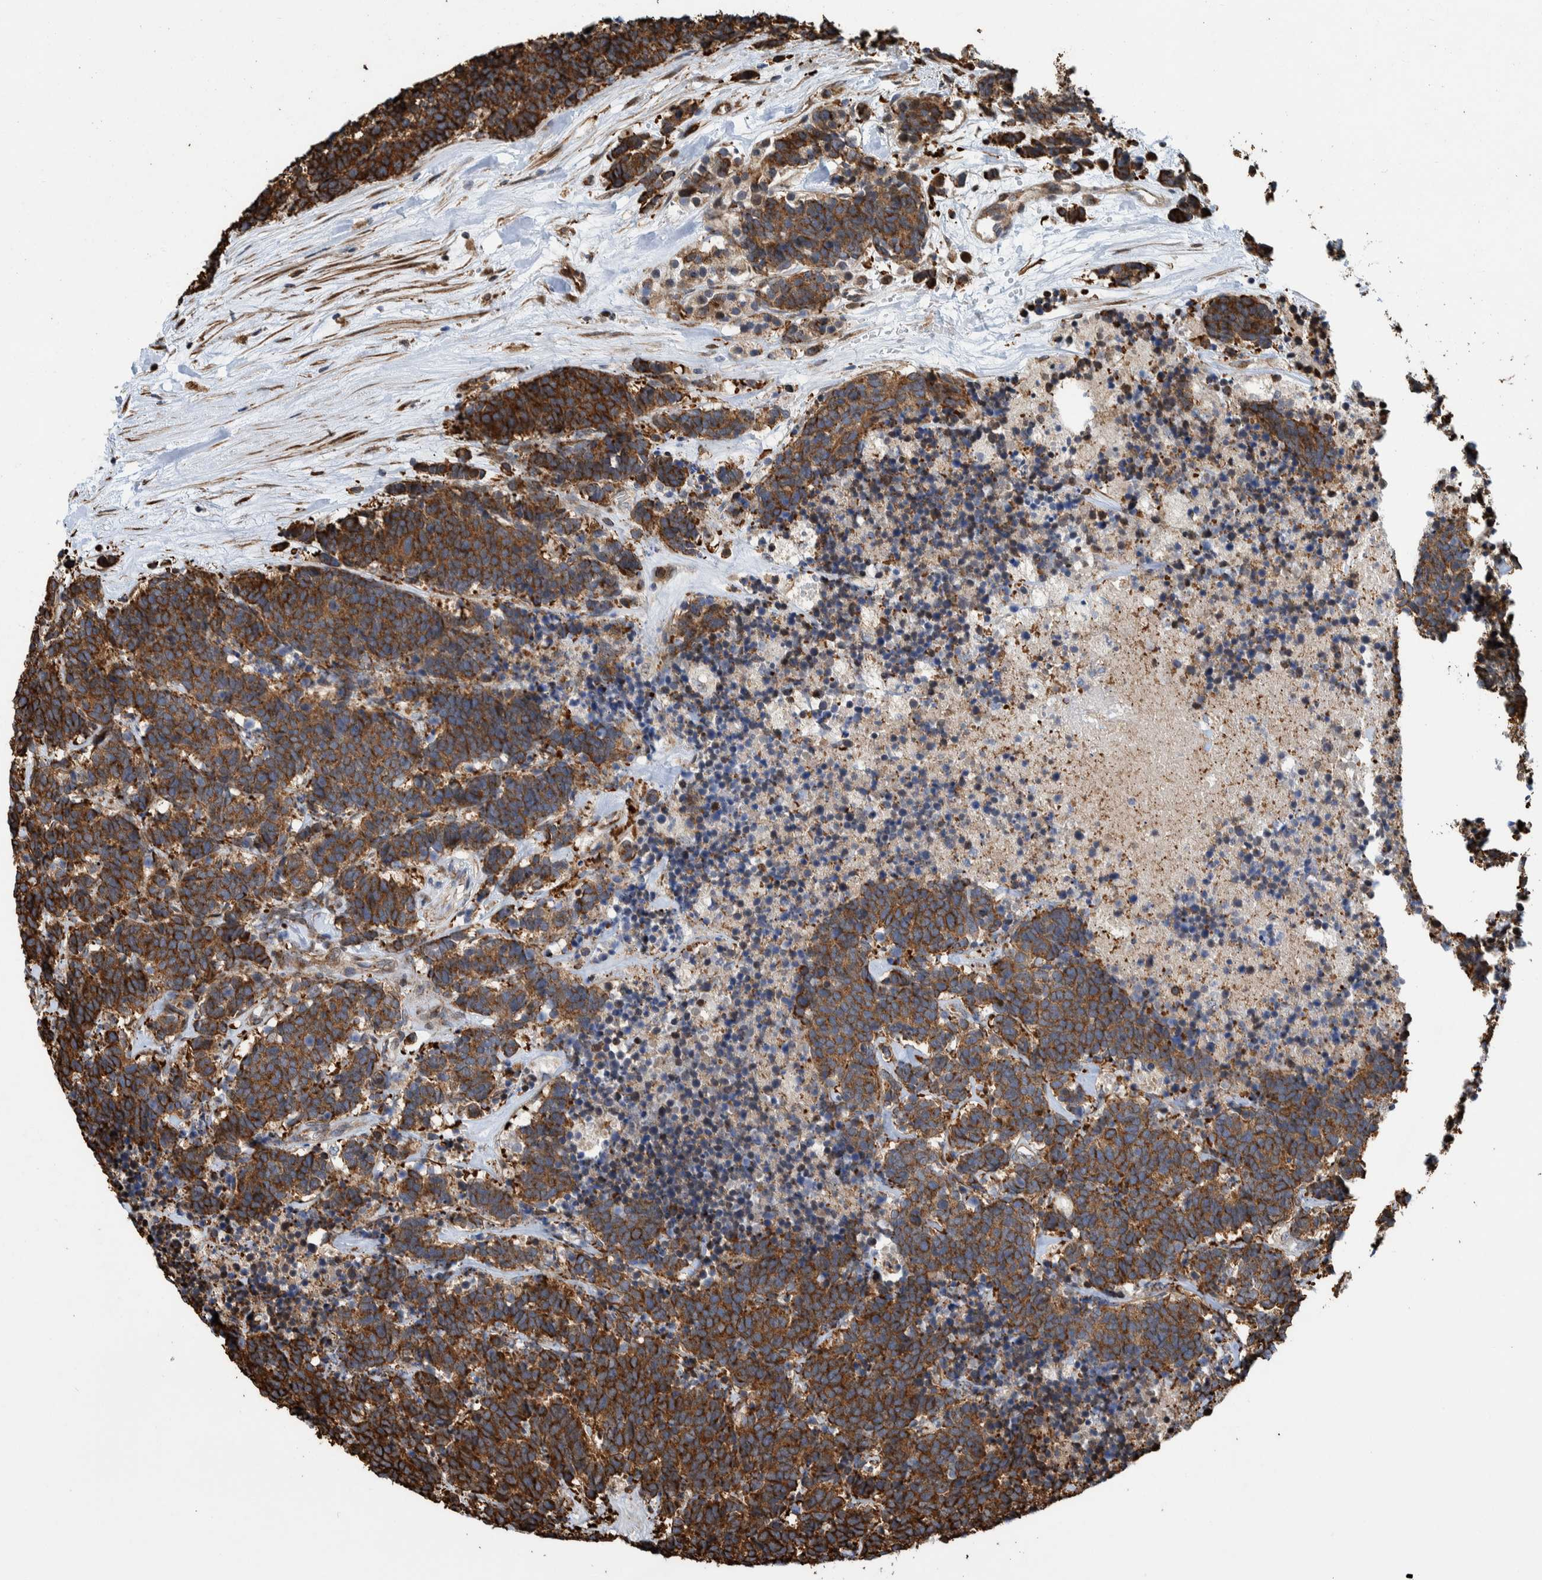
{"staining": {"intensity": "strong", "quantity": ">75%", "location": "cytoplasmic/membranous"}, "tissue": "carcinoid", "cell_type": "Tumor cells", "image_type": "cancer", "snomed": [{"axis": "morphology", "description": "Carcinoma, NOS"}, {"axis": "morphology", "description": "Carcinoid, malignant, NOS"}, {"axis": "topography", "description": "Urinary bladder"}], "caption": "An image of carcinoid stained for a protein exhibits strong cytoplasmic/membranous brown staining in tumor cells.", "gene": "CCDC57", "patient": {"sex": "male", "age": 57}}